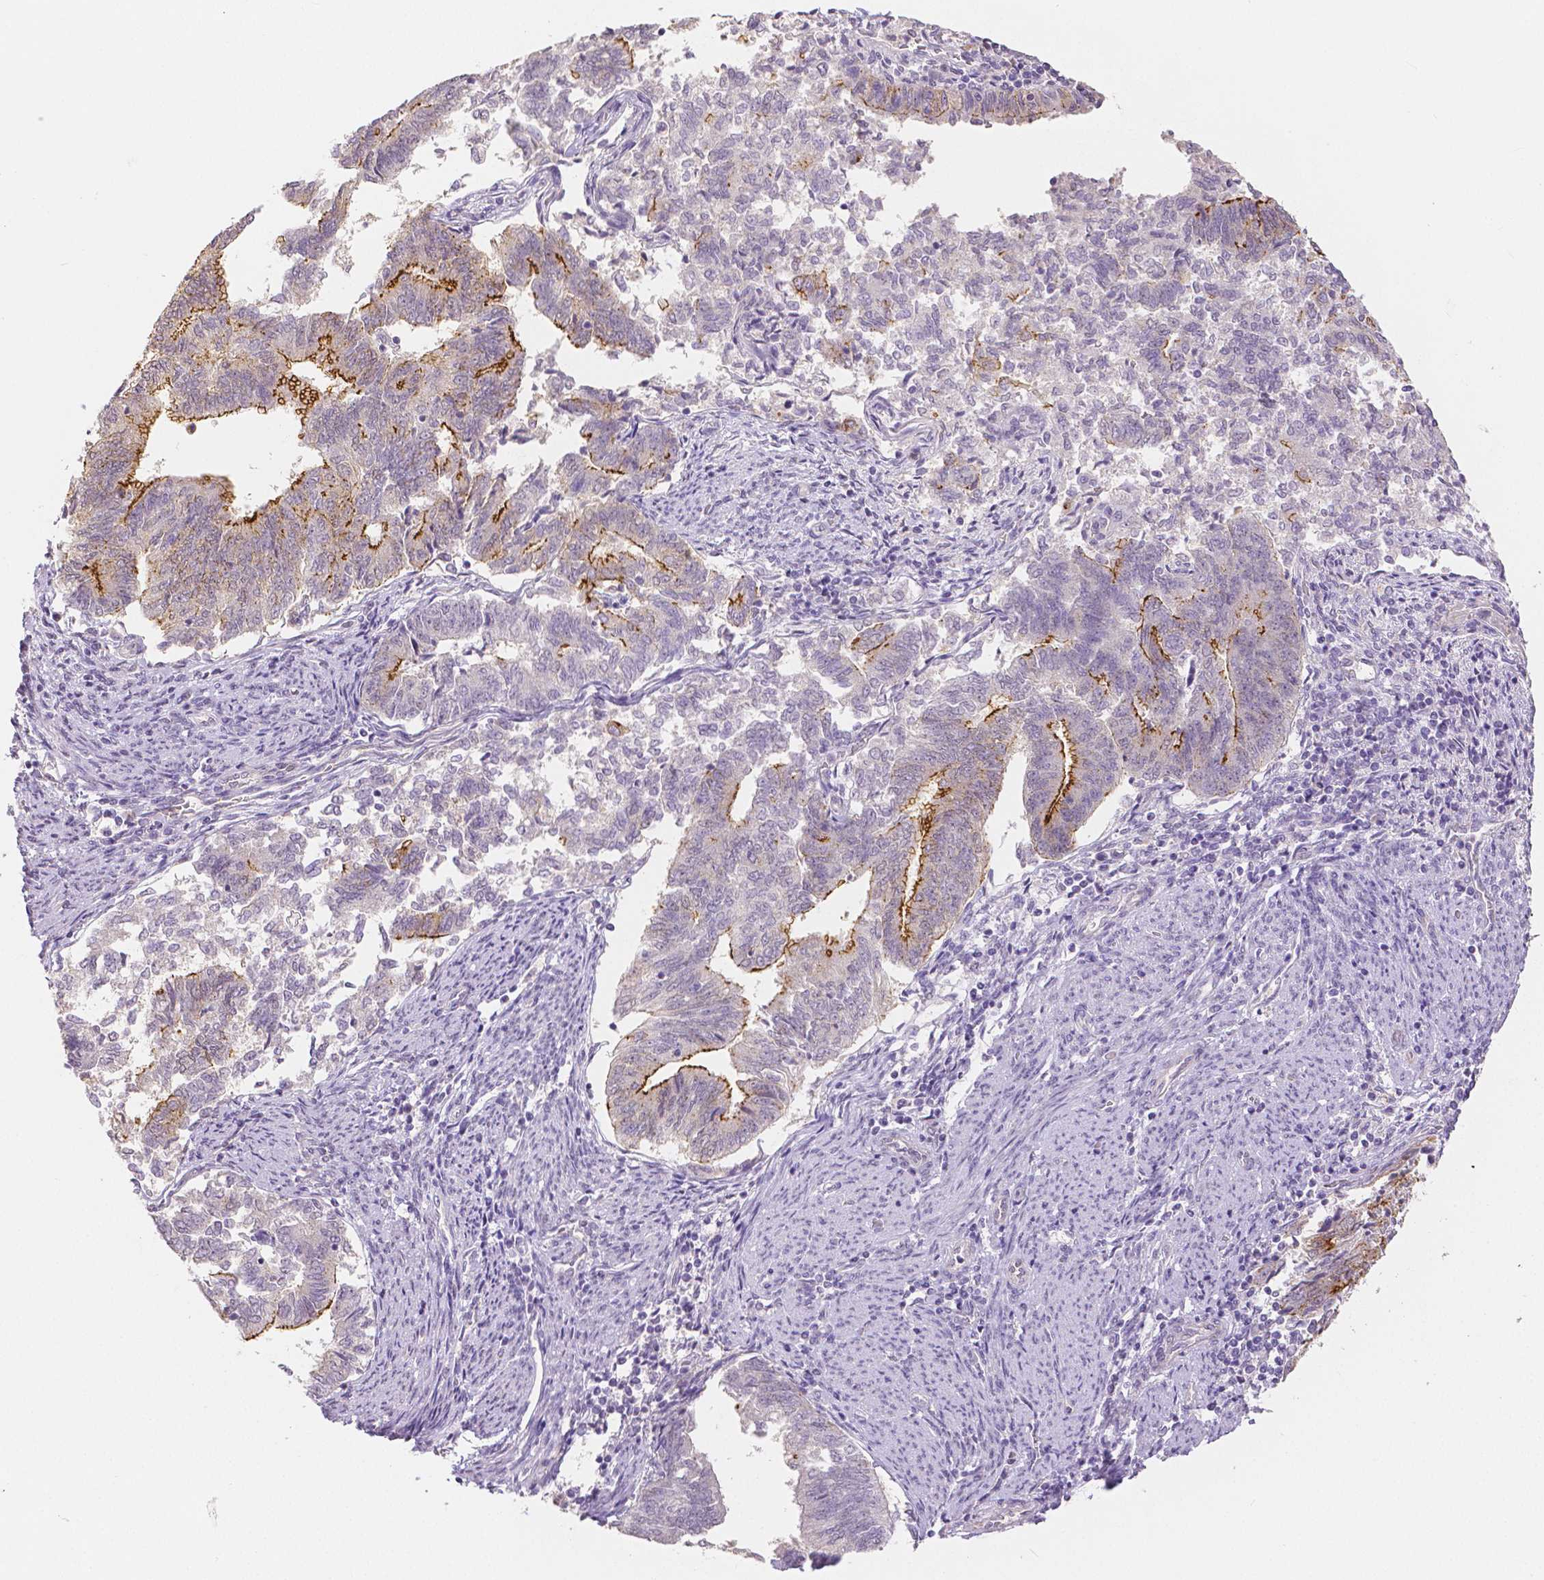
{"staining": {"intensity": "strong", "quantity": "<25%", "location": "cytoplasmic/membranous"}, "tissue": "endometrial cancer", "cell_type": "Tumor cells", "image_type": "cancer", "snomed": [{"axis": "morphology", "description": "Adenocarcinoma, NOS"}, {"axis": "topography", "description": "Endometrium"}], "caption": "Protein expression analysis of human endometrial adenocarcinoma reveals strong cytoplasmic/membranous positivity in about <25% of tumor cells.", "gene": "OCLN", "patient": {"sex": "female", "age": 65}}